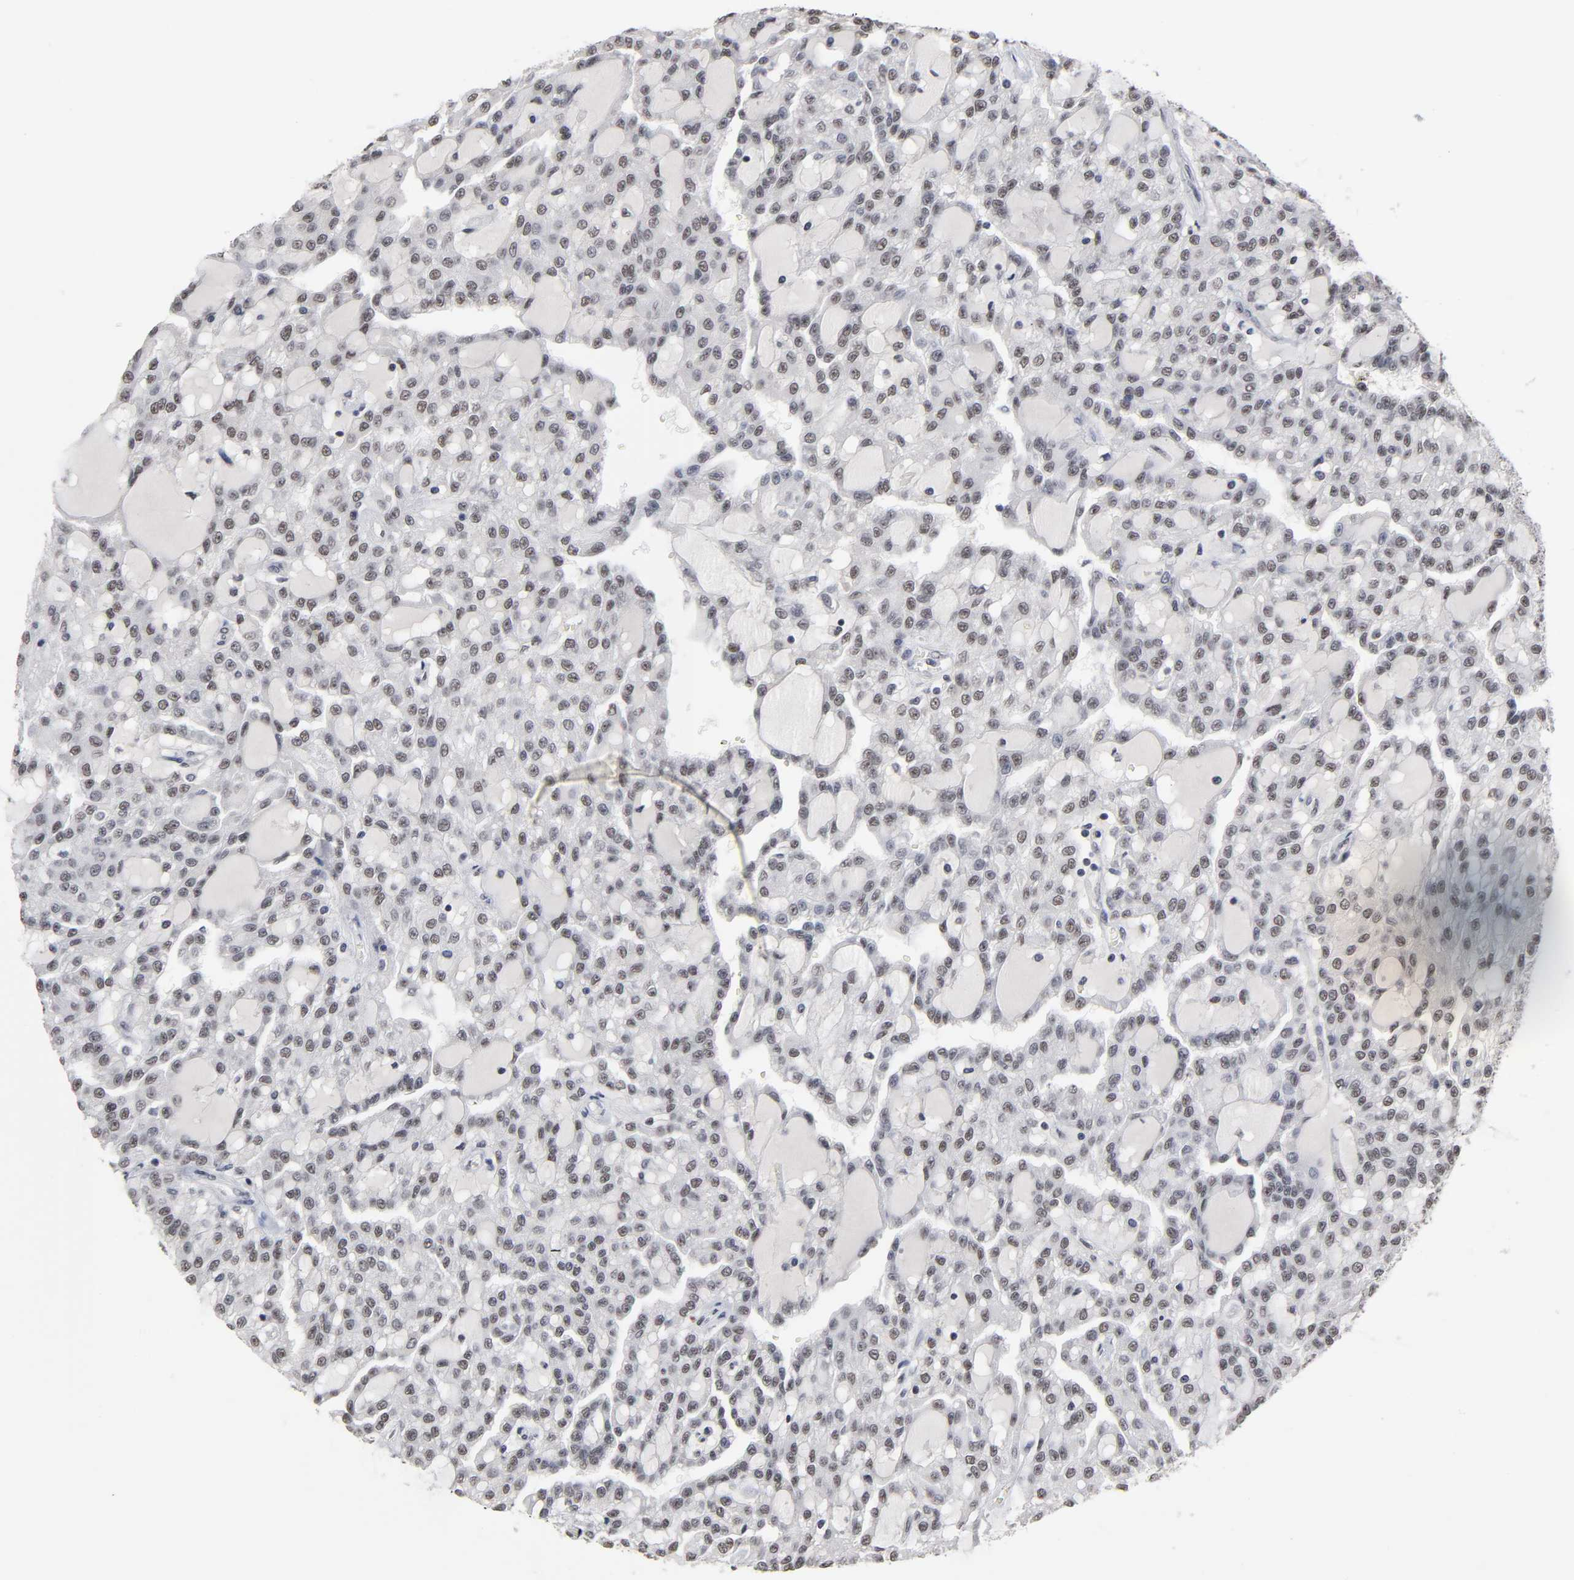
{"staining": {"intensity": "weak", "quantity": ">75%", "location": "nuclear"}, "tissue": "renal cancer", "cell_type": "Tumor cells", "image_type": "cancer", "snomed": [{"axis": "morphology", "description": "Adenocarcinoma, NOS"}, {"axis": "topography", "description": "Kidney"}], "caption": "This photomicrograph demonstrates IHC staining of renal adenocarcinoma, with low weak nuclear positivity in about >75% of tumor cells.", "gene": "TRIM33", "patient": {"sex": "male", "age": 63}}